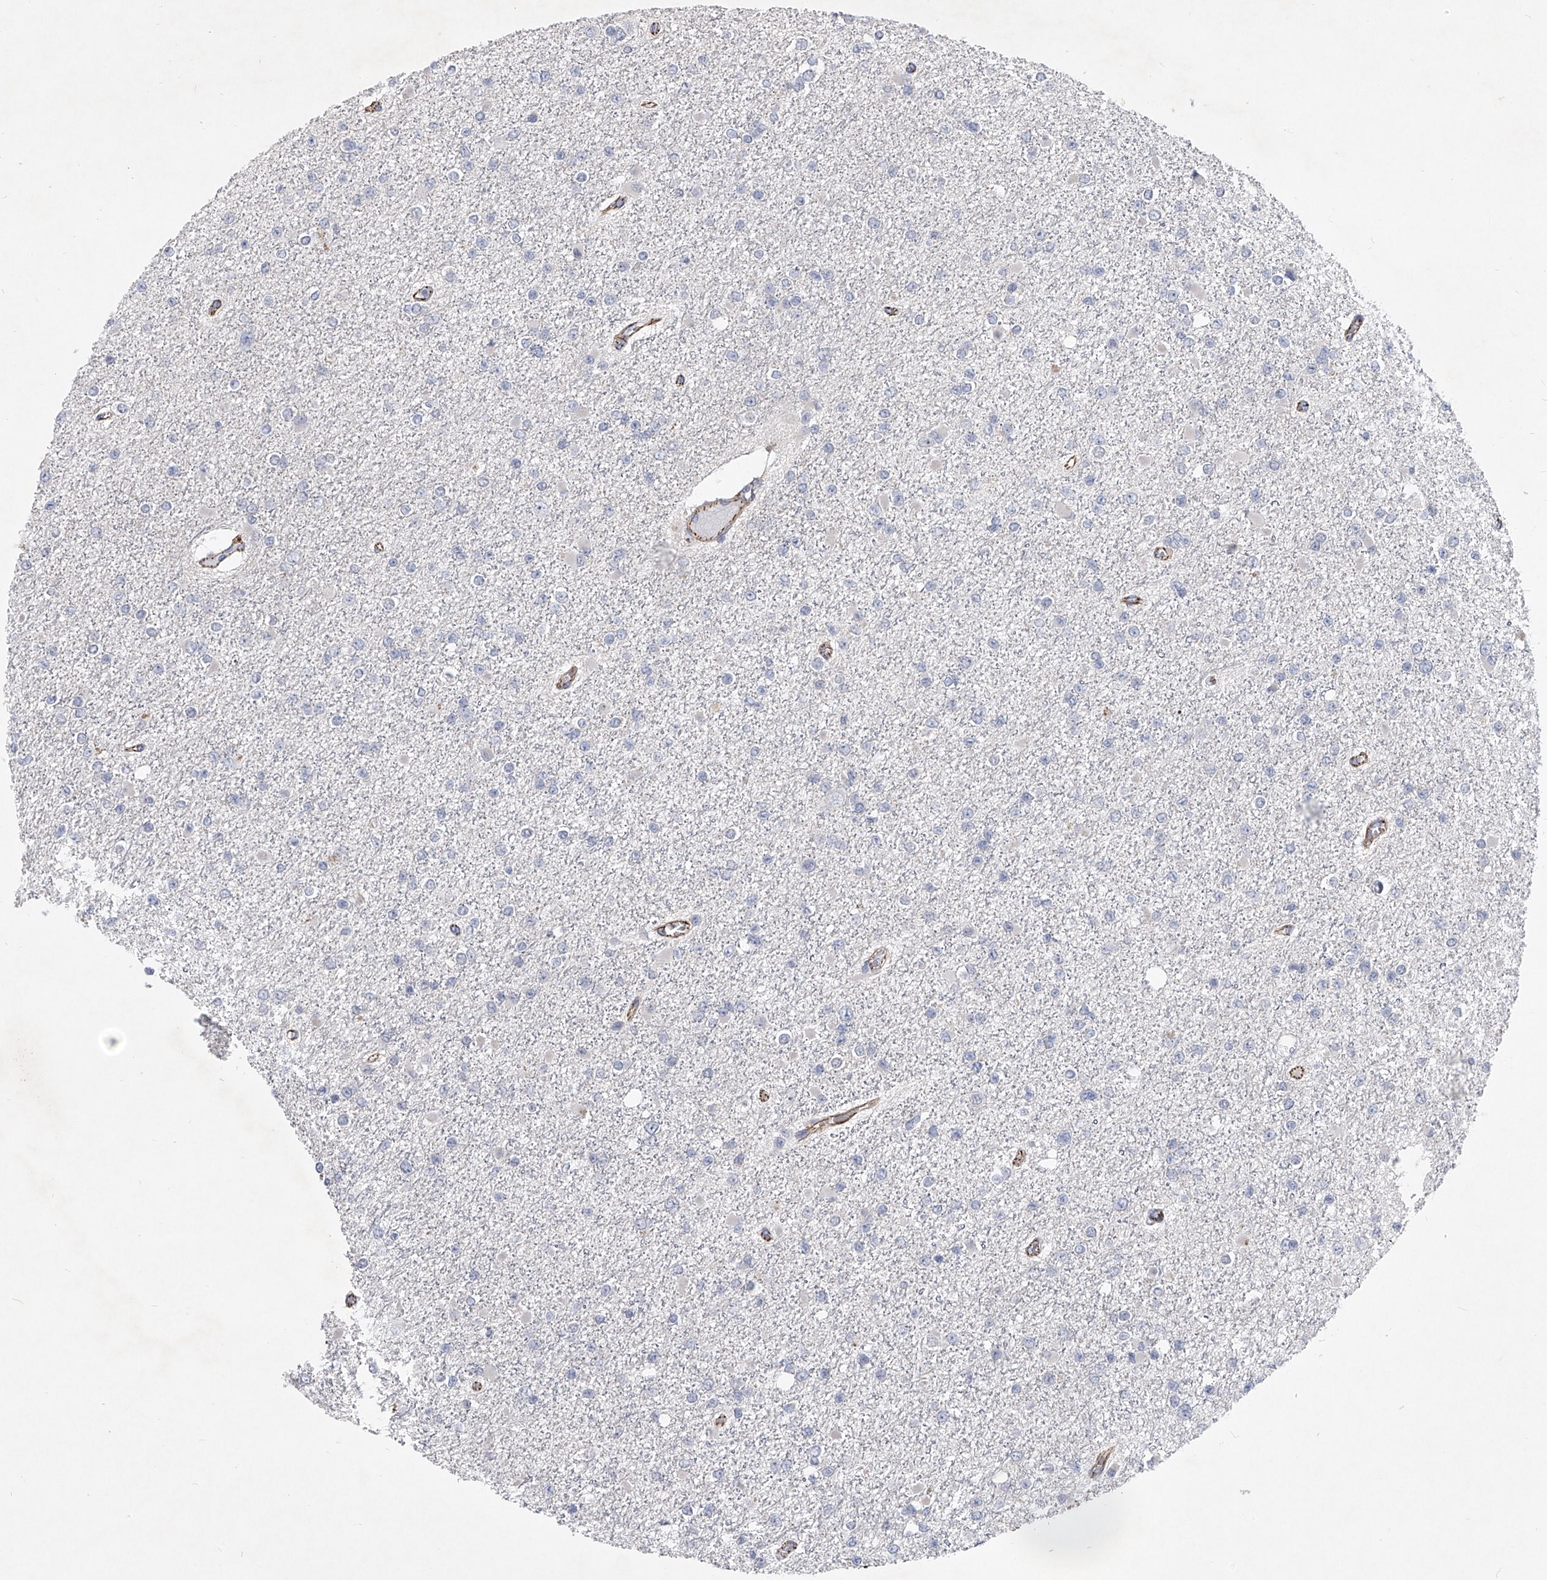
{"staining": {"intensity": "negative", "quantity": "none", "location": "none"}, "tissue": "glioma", "cell_type": "Tumor cells", "image_type": "cancer", "snomed": [{"axis": "morphology", "description": "Glioma, malignant, Low grade"}, {"axis": "topography", "description": "Brain"}], "caption": "This is an immunohistochemistry (IHC) micrograph of human glioma. There is no expression in tumor cells.", "gene": "MINDY4", "patient": {"sex": "female", "age": 22}}